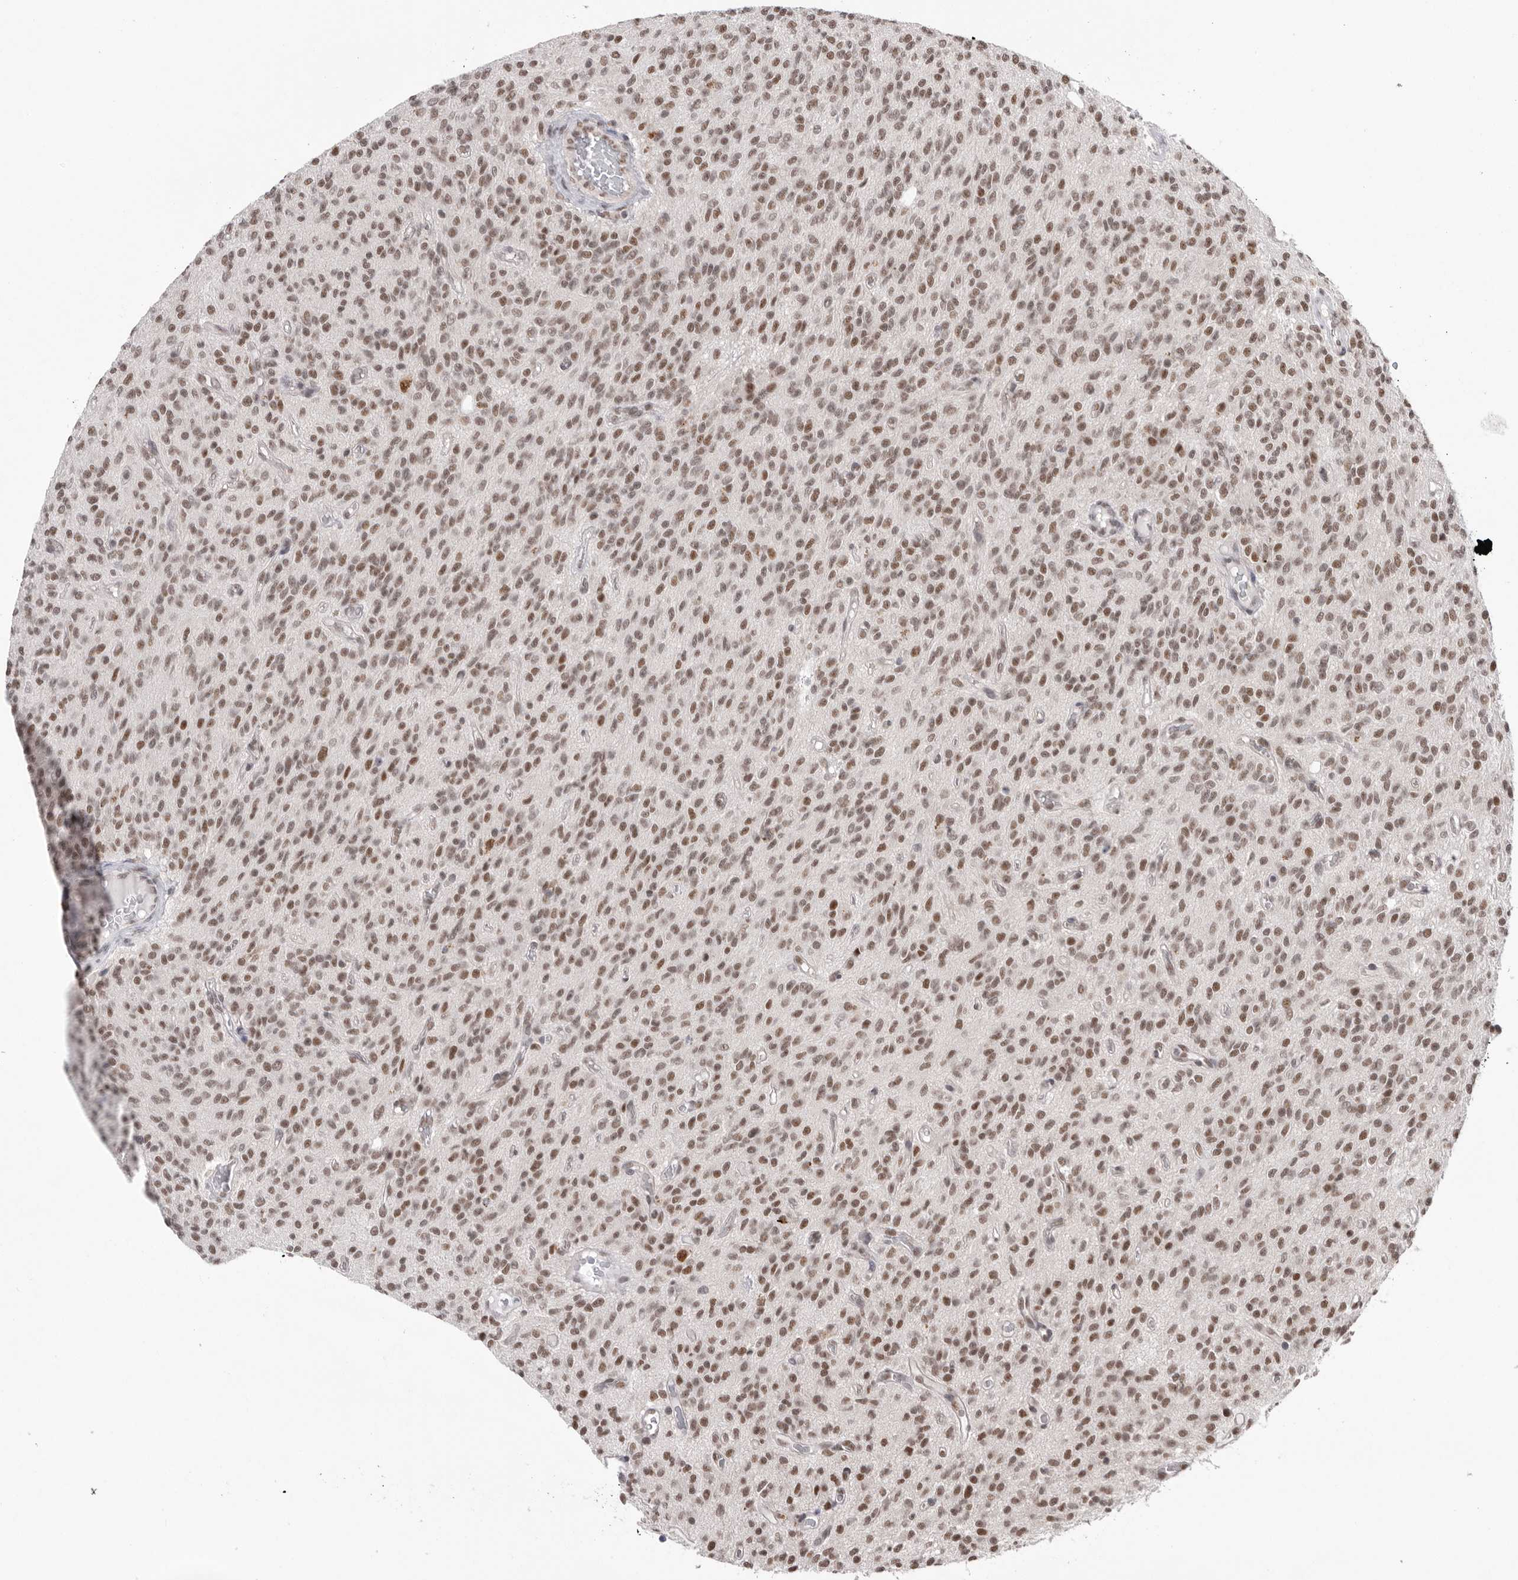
{"staining": {"intensity": "moderate", "quantity": ">75%", "location": "nuclear"}, "tissue": "glioma", "cell_type": "Tumor cells", "image_type": "cancer", "snomed": [{"axis": "morphology", "description": "Glioma, malignant, High grade"}, {"axis": "topography", "description": "Brain"}], "caption": "High-grade glioma (malignant) stained for a protein shows moderate nuclear positivity in tumor cells.", "gene": "BCLAF3", "patient": {"sex": "male", "age": 34}}